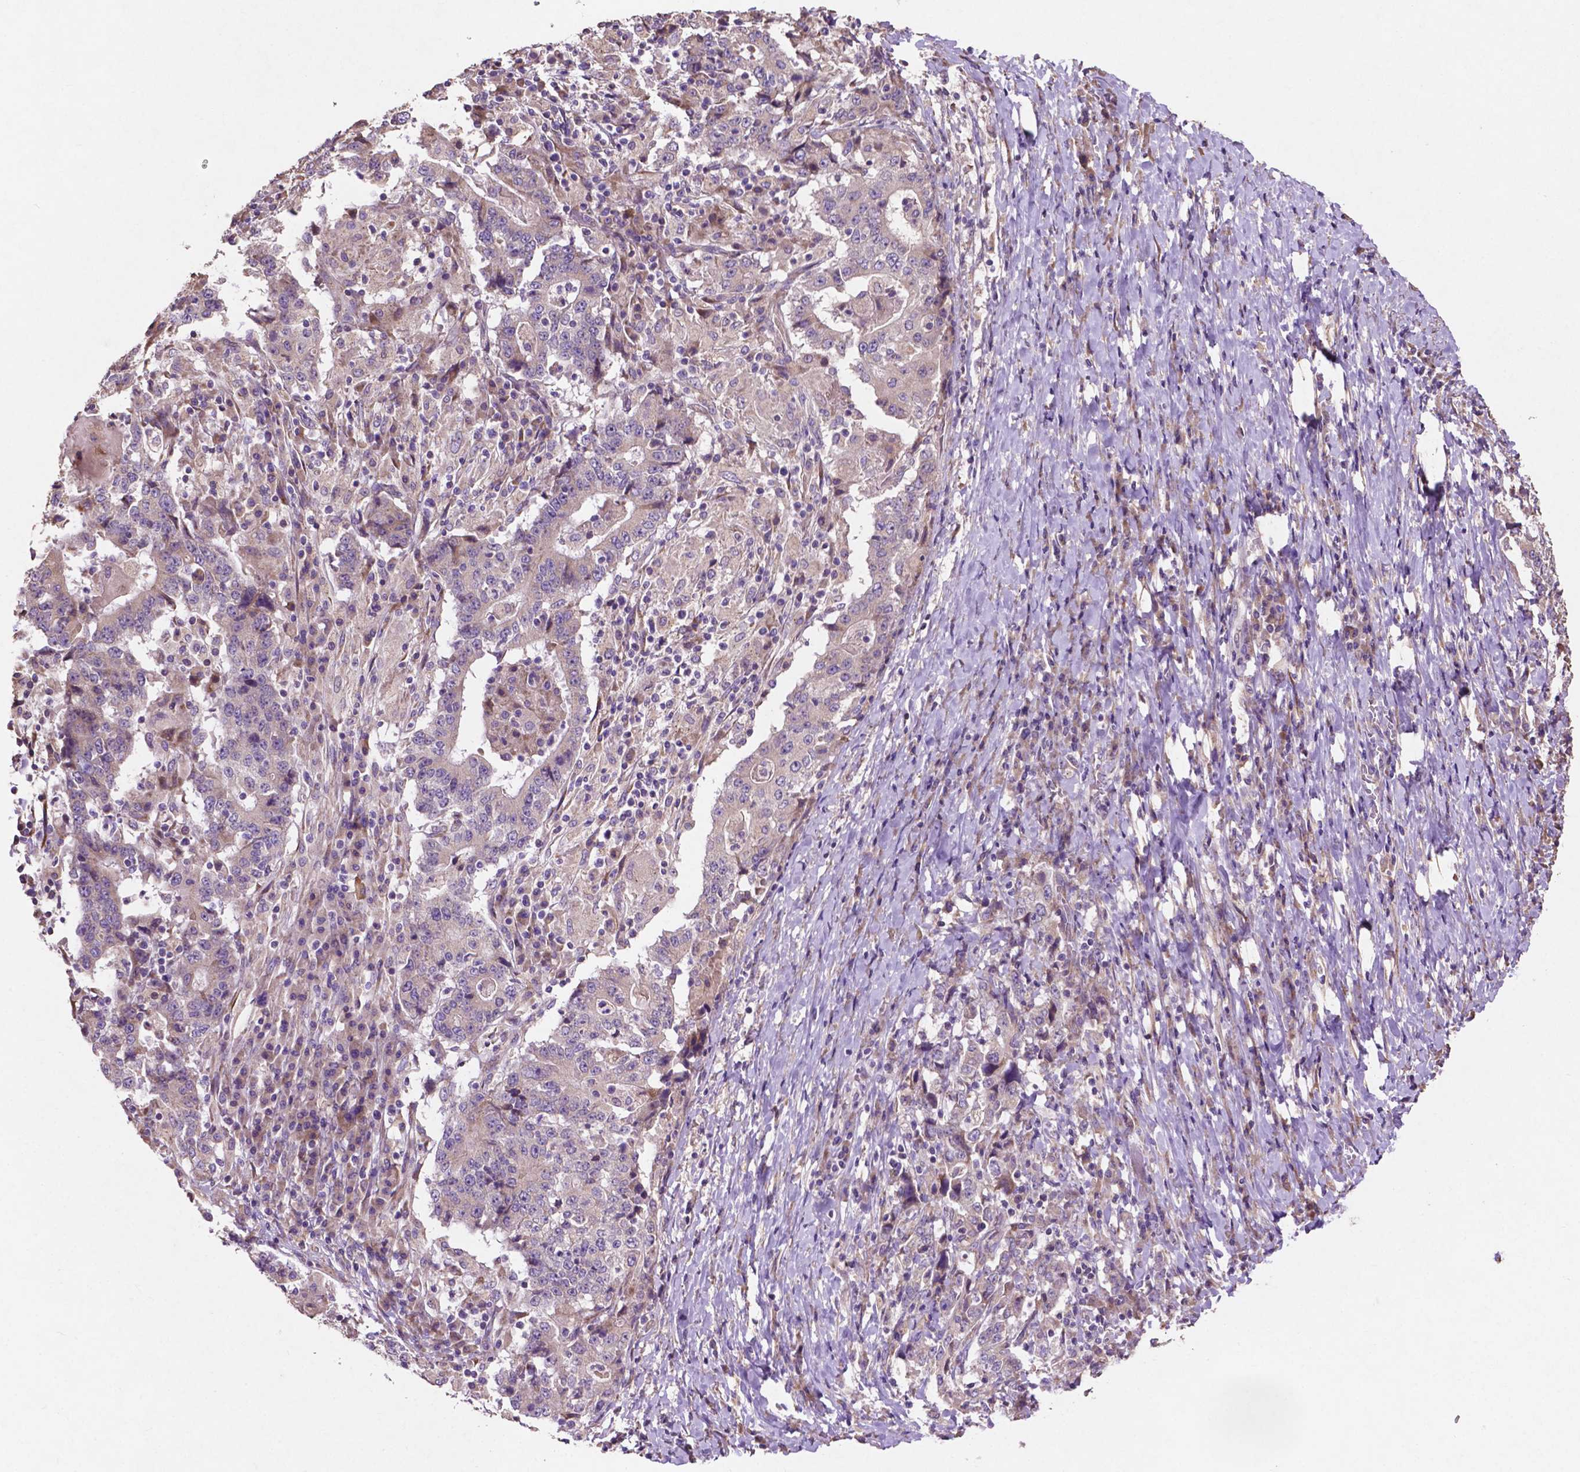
{"staining": {"intensity": "negative", "quantity": "none", "location": "none"}, "tissue": "stomach cancer", "cell_type": "Tumor cells", "image_type": "cancer", "snomed": [{"axis": "morphology", "description": "Normal tissue, NOS"}, {"axis": "morphology", "description": "Adenocarcinoma, NOS"}, {"axis": "topography", "description": "Stomach, upper"}, {"axis": "topography", "description": "Stomach"}], "caption": "The micrograph shows no significant staining in tumor cells of stomach cancer.", "gene": "MBTPS1", "patient": {"sex": "male", "age": 59}}